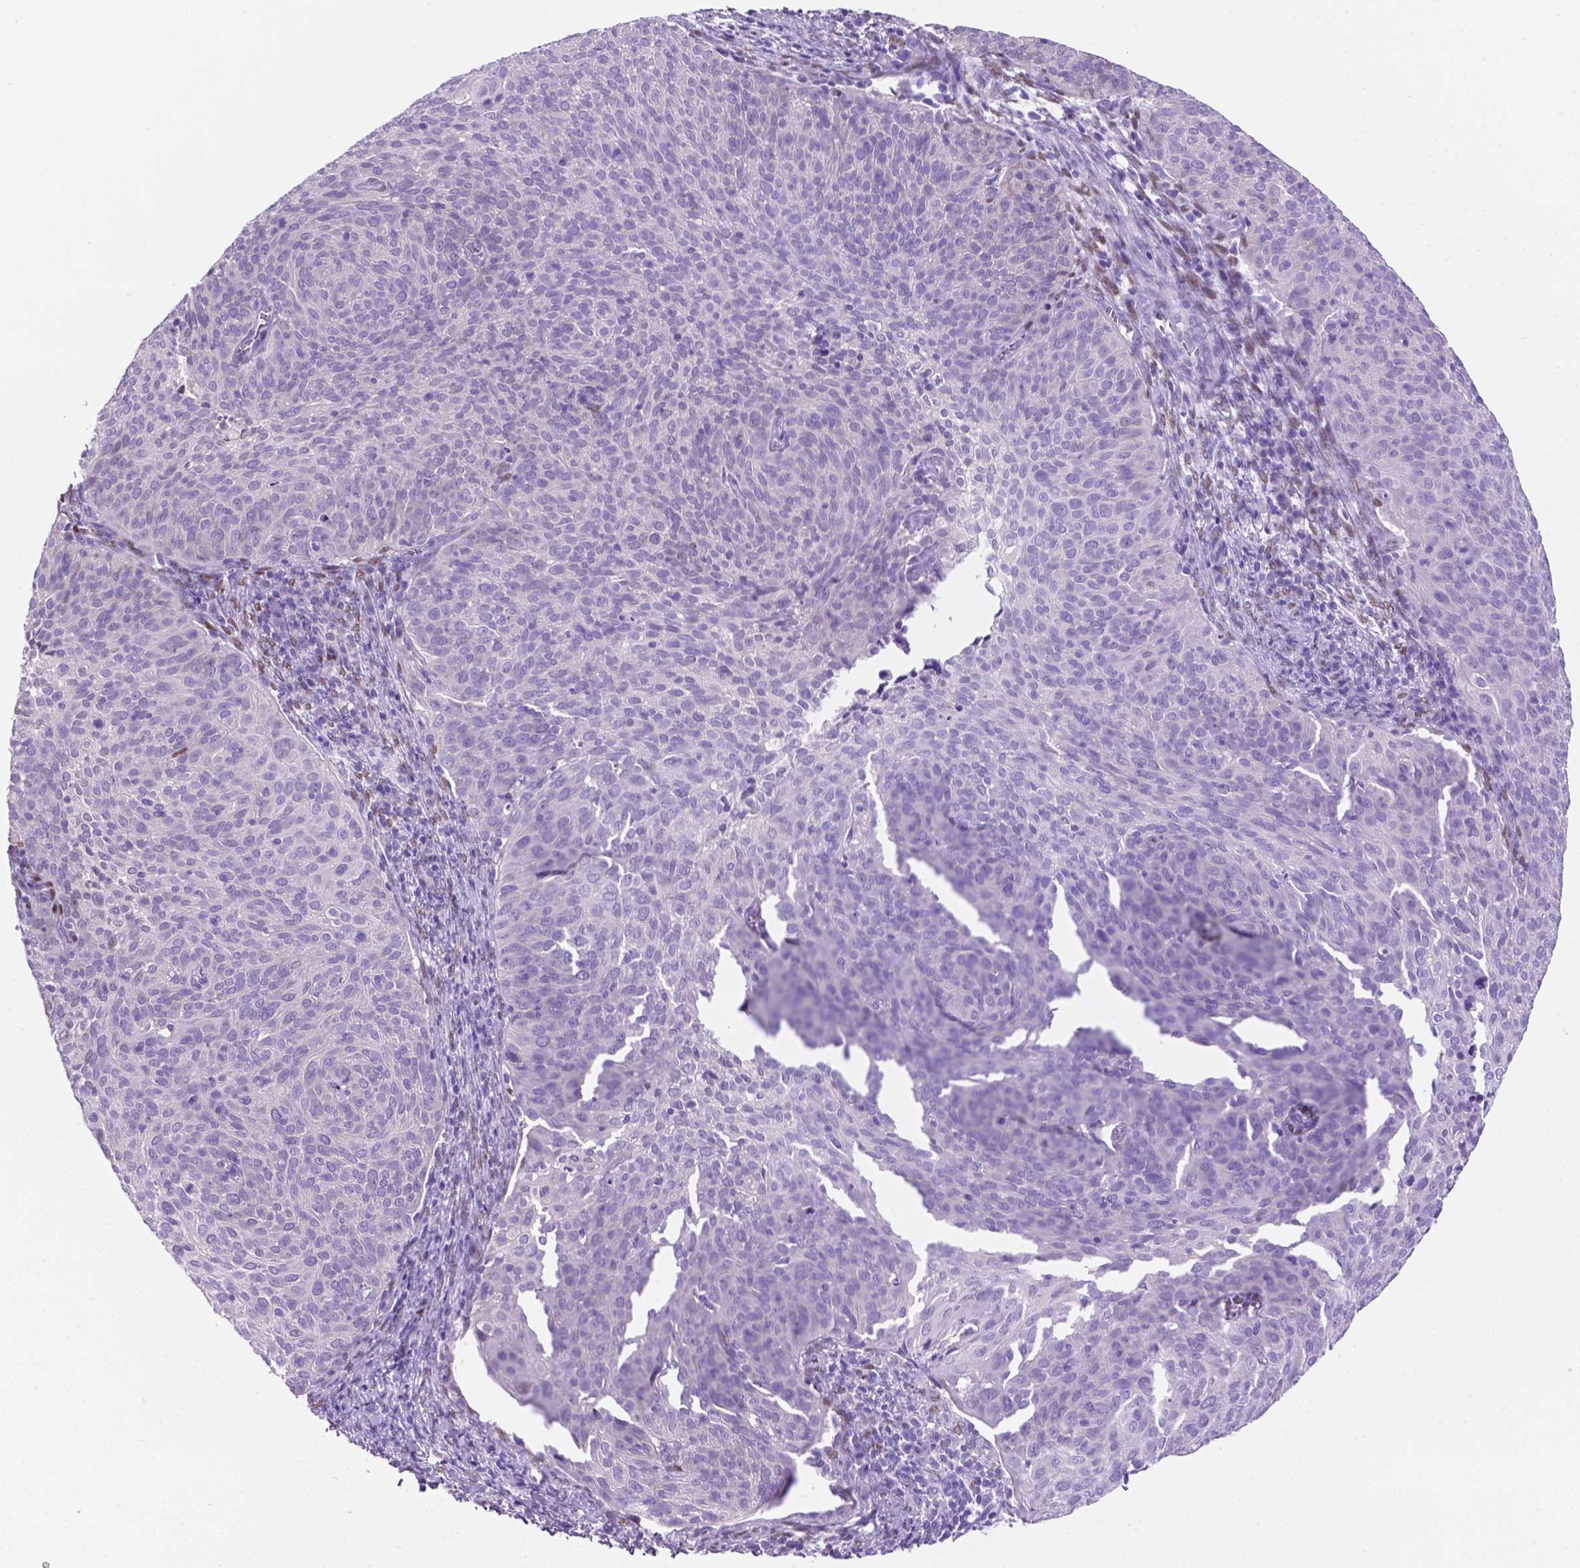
{"staining": {"intensity": "negative", "quantity": "none", "location": "none"}, "tissue": "cervical cancer", "cell_type": "Tumor cells", "image_type": "cancer", "snomed": [{"axis": "morphology", "description": "Squamous cell carcinoma, NOS"}, {"axis": "topography", "description": "Cervix"}], "caption": "Tumor cells show no significant protein expression in cervical squamous cell carcinoma. (Brightfield microscopy of DAB immunohistochemistry (IHC) at high magnification).", "gene": "TMEM210", "patient": {"sex": "female", "age": 39}}